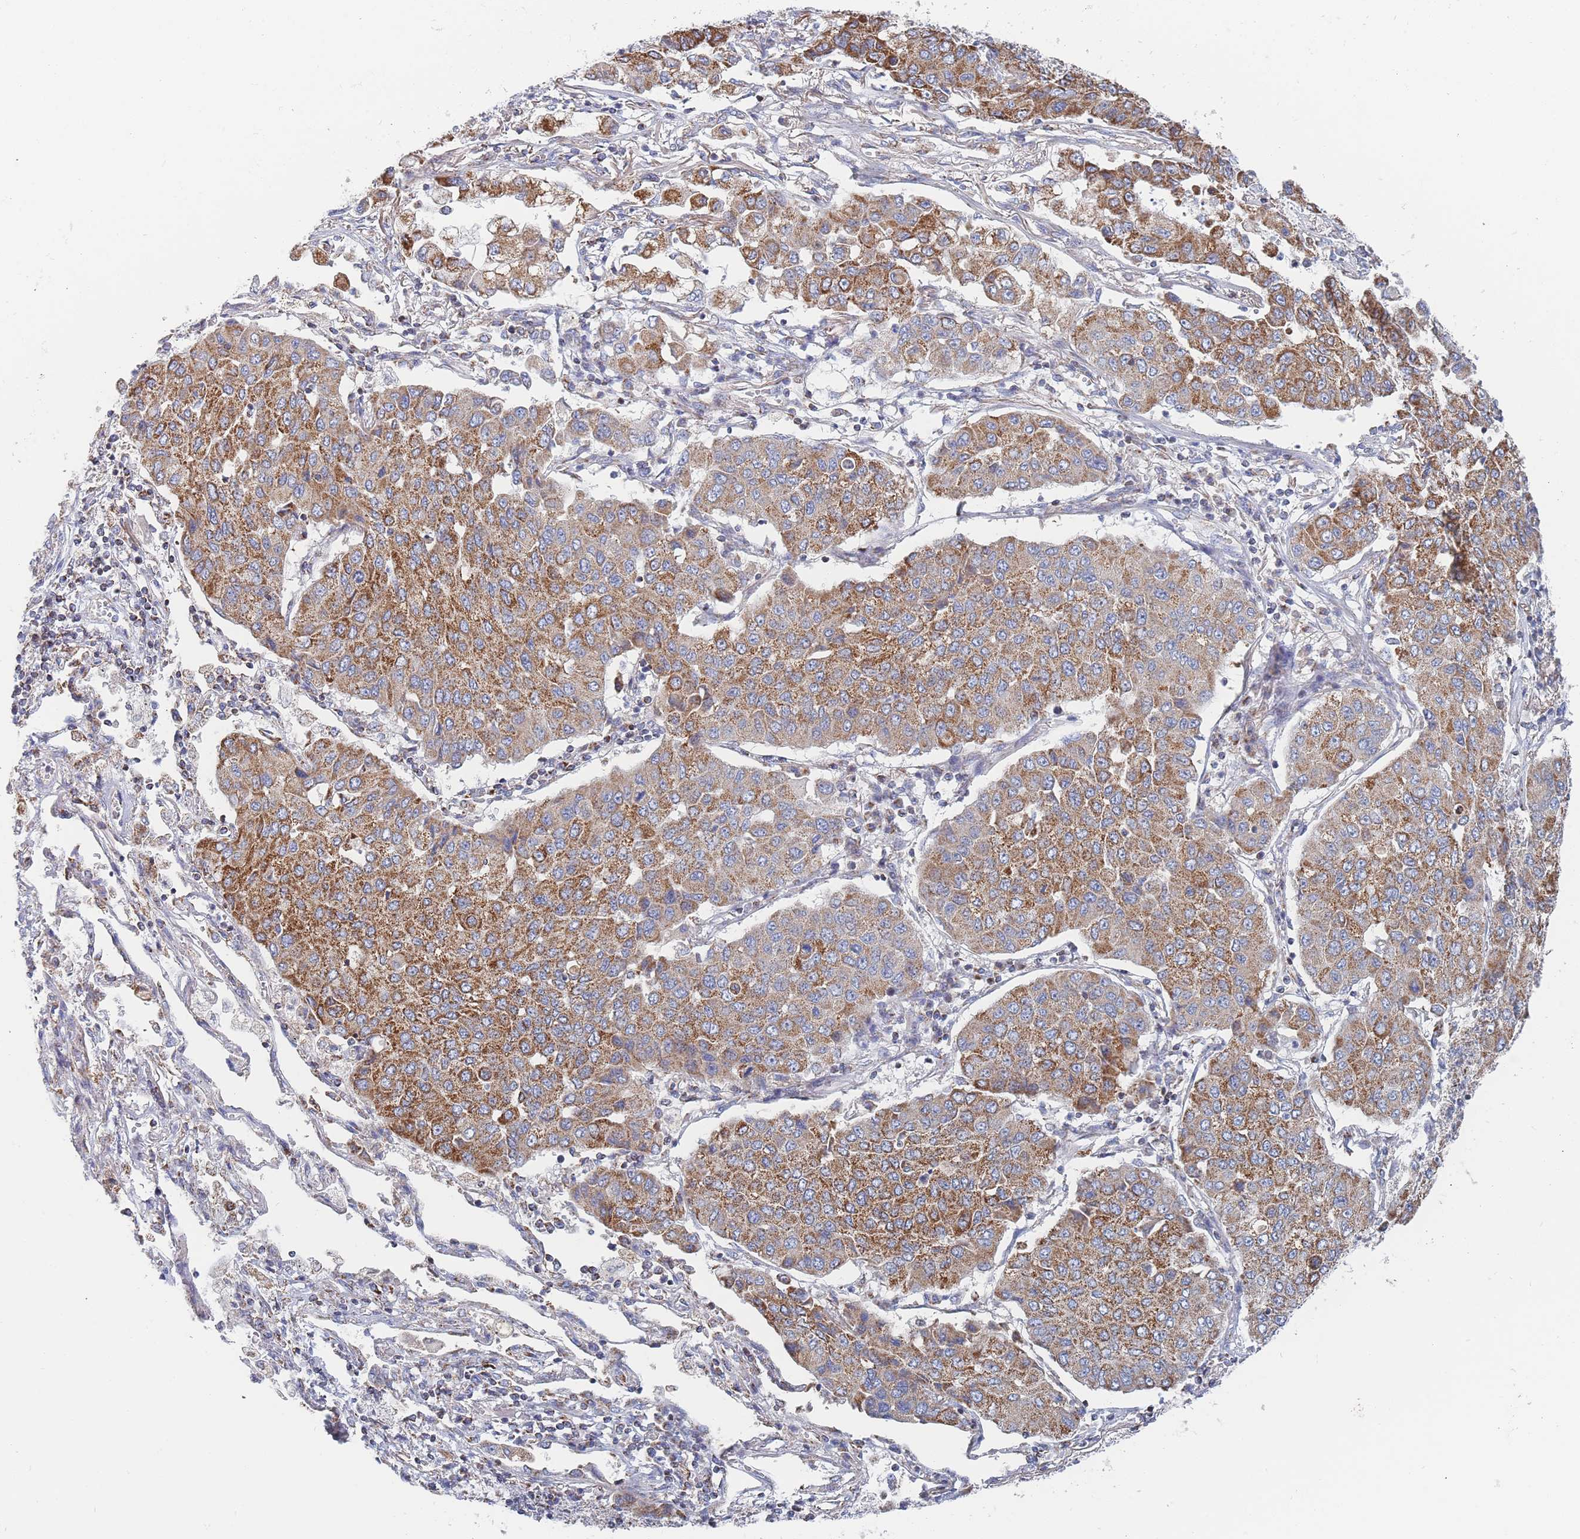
{"staining": {"intensity": "moderate", "quantity": ">75%", "location": "cytoplasmic/membranous"}, "tissue": "lung cancer", "cell_type": "Tumor cells", "image_type": "cancer", "snomed": [{"axis": "morphology", "description": "Squamous cell carcinoma, NOS"}, {"axis": "topography", "description": "Lung"}], "caption": "Human lung squamous cell carcinoma stained with a brown dye reveals moderate cytoplasmic/membranous positive staining in approximately >75% of tumor cells.", "gene": "IKZF4", "patient": {"sex": "male", "age": 74}}